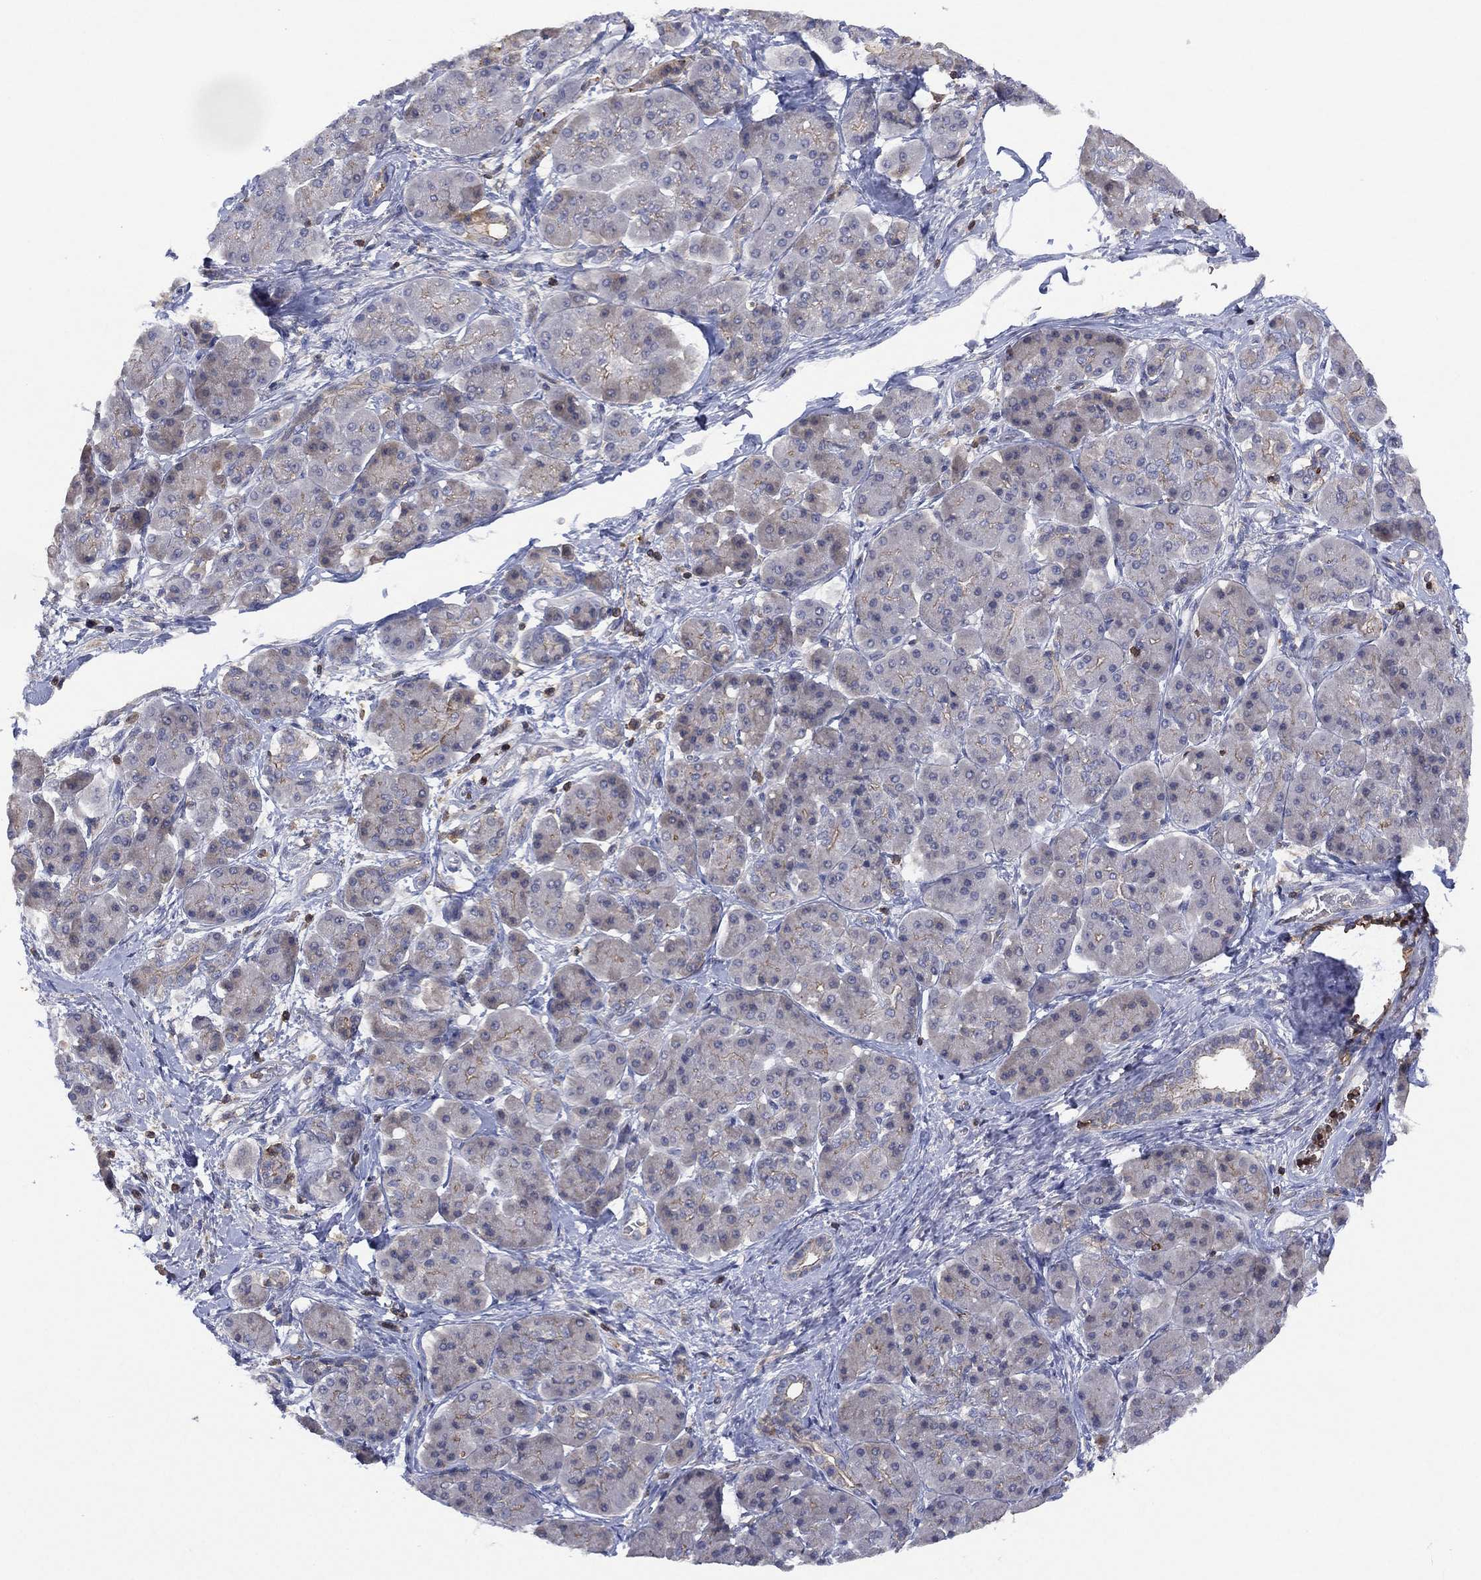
{"staining": {"intensity": "moderate", "quantity": "<25%", "location": "cytoplasmic/membranous"}, "tissue": "pancreatic cancer", "cell_type": "Tumor cells", "image_type": "cancer", "snomed": [{"axis": "morphology", "description": "Adenocarcinoma, NOS"}, {"axis": "topography", "description": "Pancreas"}], "caption": "Immunohistochemistry (IHC) (DAB (3,3'-diaminobenzidine)) staining of pancreatic adenocarcinoma reveals moderate cytoplasmic/membranous protein staining in approximately <25% of tumor cells.", "gene": "DOCK8", "patient": {"sex": "female", "age": 73}}